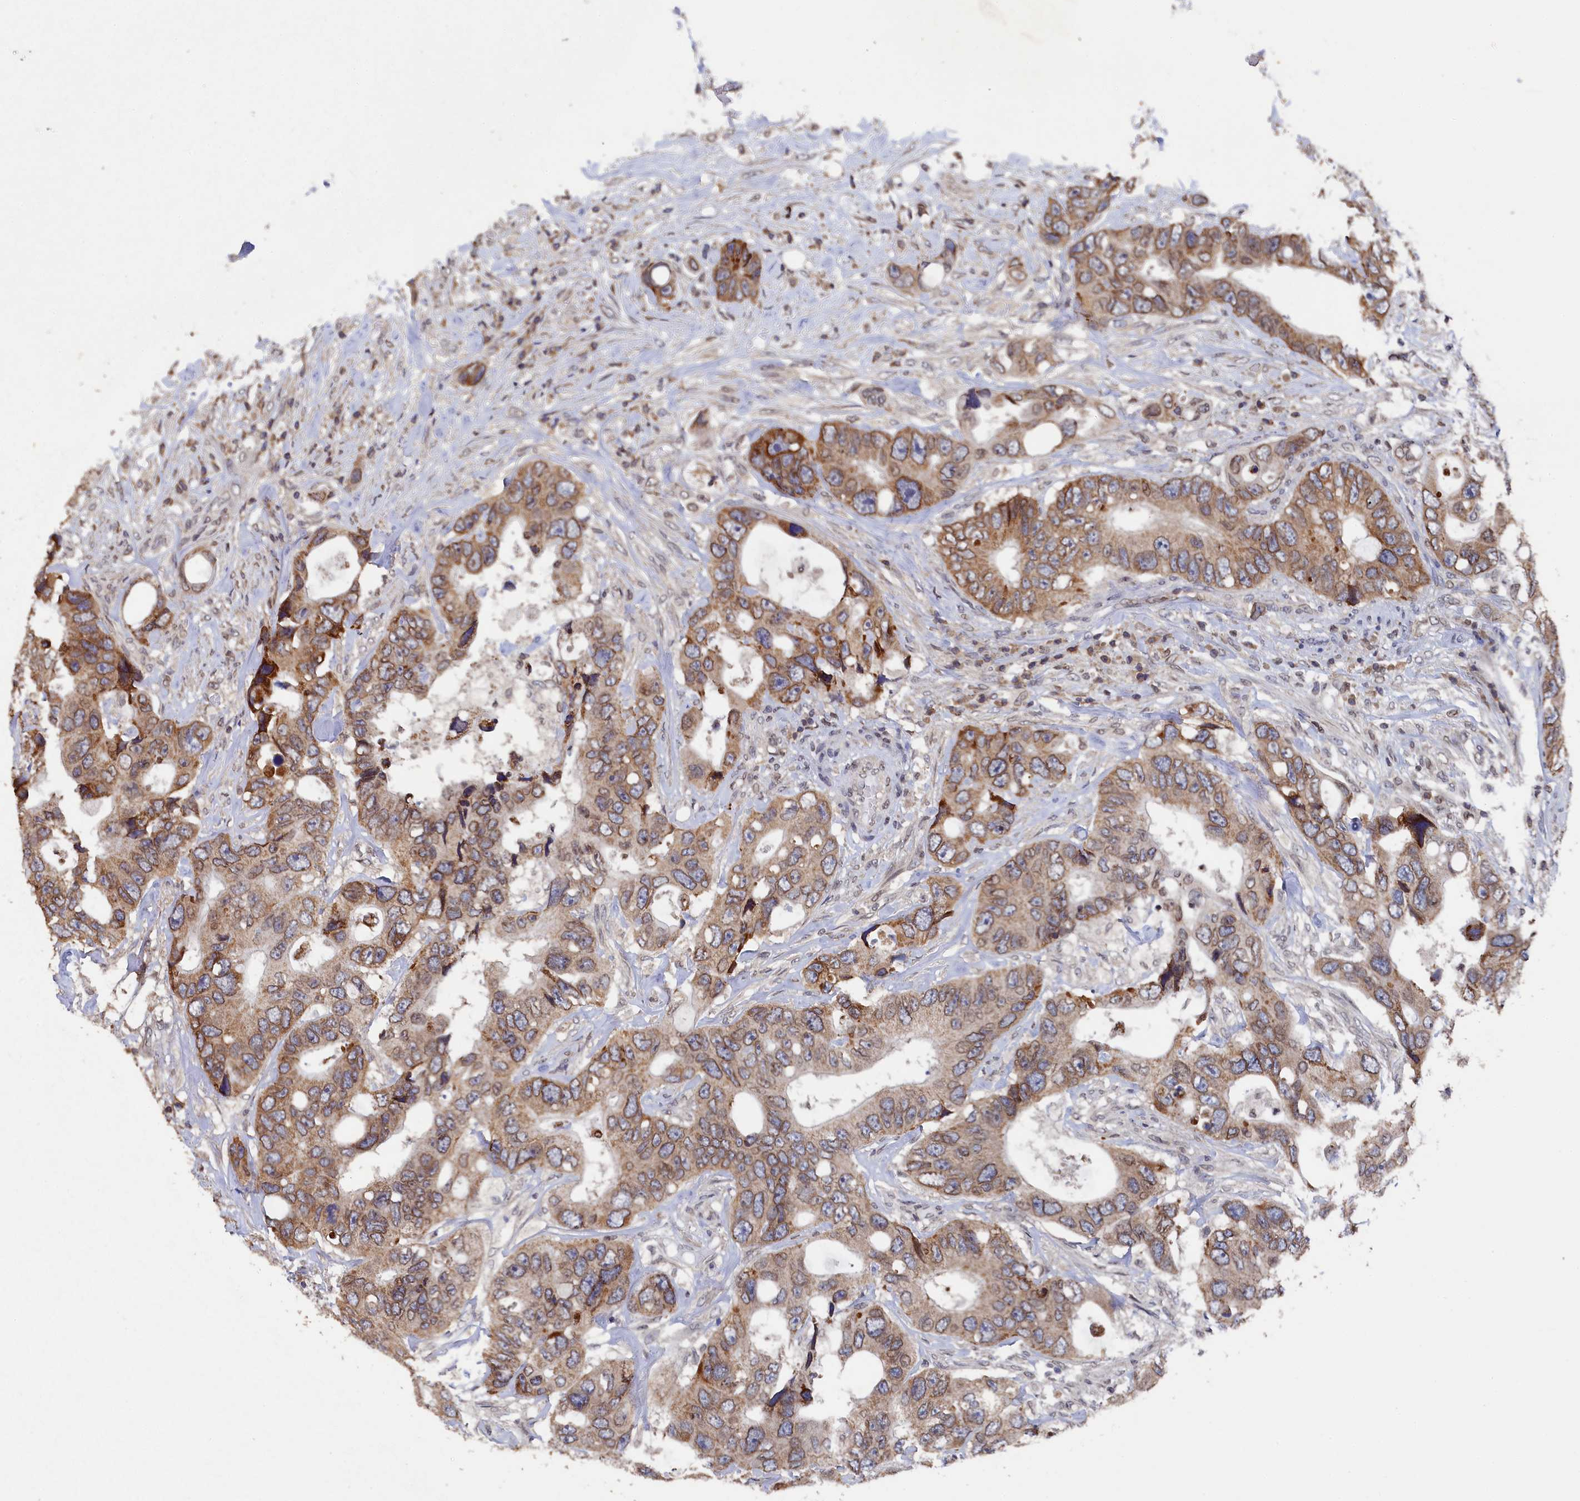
{"staining": {"intensity": "moderate", "quantity": ">75%", "location": "cytoplasmic/membranous,nuclear"}, "tissue": "colorectal cancer", "cell_type": "Tumor cells", "image_type": "cancer", "snomed": [{"axis": "morphology", "description": "Adenocarcinoma, NOS"}, {"axis": "topography", "description": "Rectum"}], "caption": "Moderate cytoplasmic/membranous and nuclear positivity for a protein is appreciated in approximately >75% of tumor cells of colorectal cancer (adenocarcinoma) using immunohistochemistry (IHC).", "gene": "ANKEF1", "patient": {"sex": "male", "age": 57}}